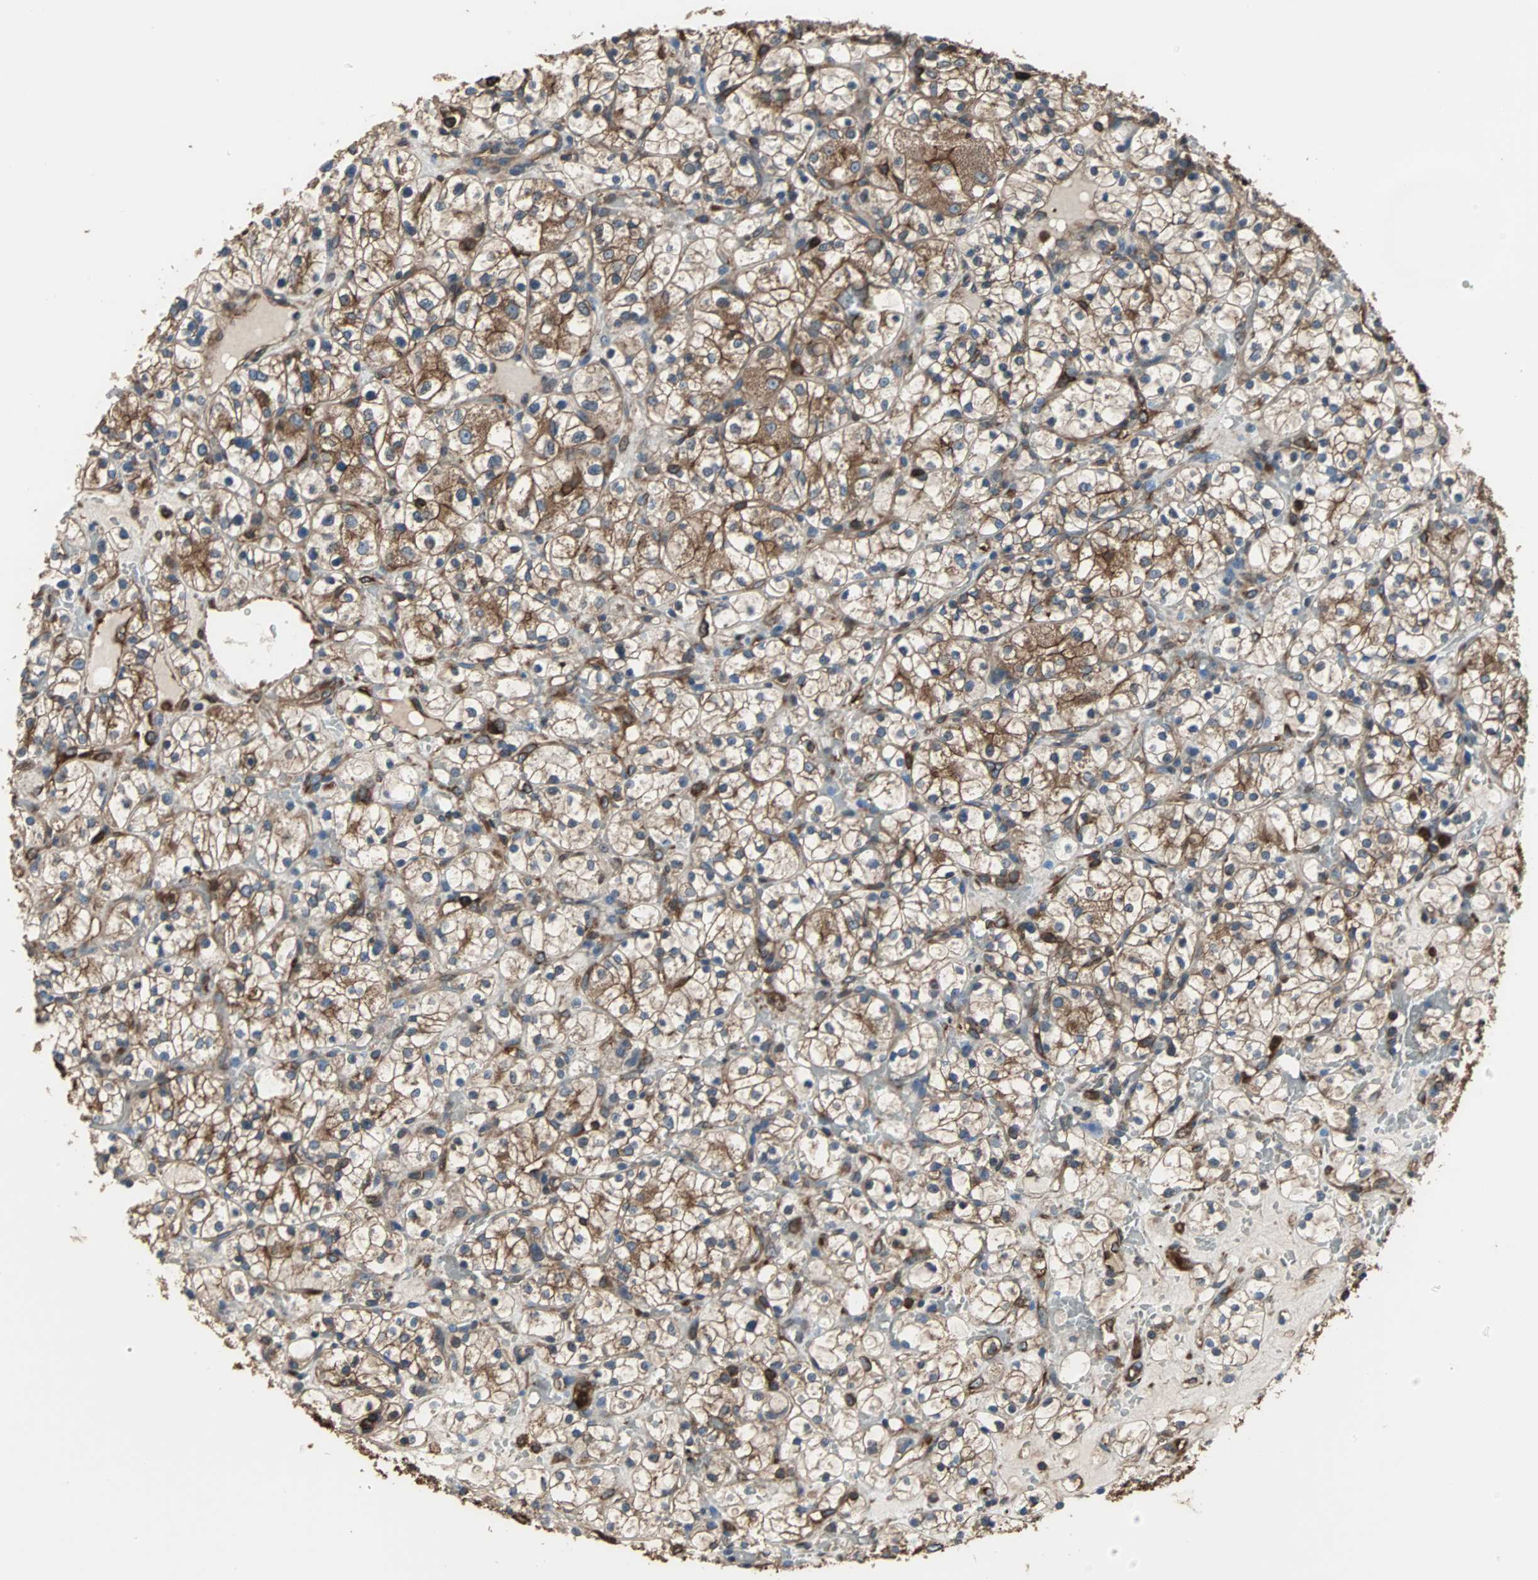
{"staining": {"intensity": "moderate", "quantity": ">75%", "location": "cytoplasmic/membranous"}, "tissue": "renal cancer", "cell_type": "Tumor cells", "image_type": "cancer", "snomed": [{"axis": "morphology", "description": "Adenocarcinoma, NOS"}, {"axis": "topography", "description": "Kidney"}], "caption": "Immunohistochemical staining of human renal cancer (adenocarcinoma) shows medium levels of moderate cytoplasmic/membranous protein staining in approximately >75% of tumor cells. Nuclei are stained in blue.", "gene": "ACTN1", "patient": {"sex": "female", "age": 60}}